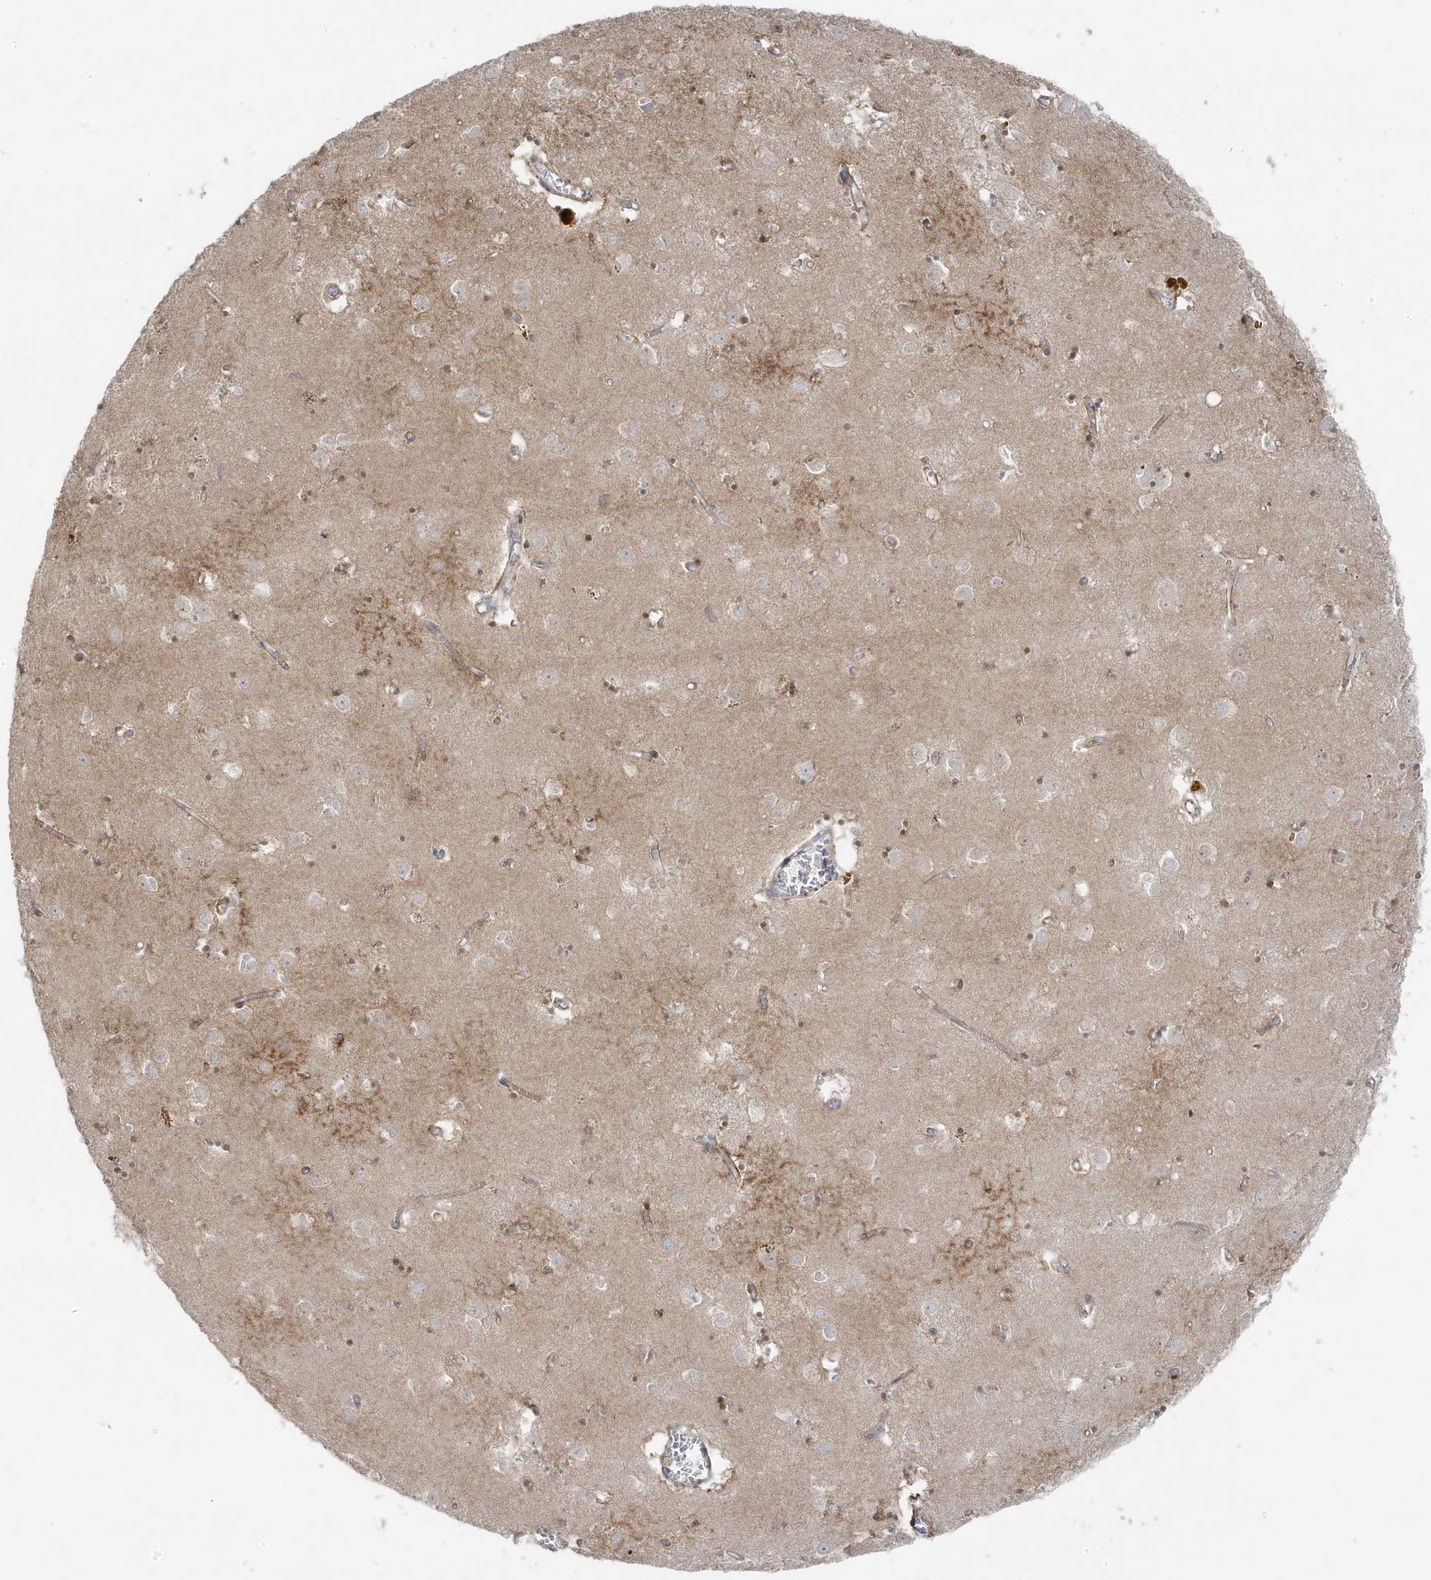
{"staining": {"intensity": "moderate", "quantity": "25%-75%", "location": "cytoplasmic/membranous"}, "tissue": "caudate", "cell_type": "Glial cells", "image_type": "normal", "snomed": [{"axis": "morphology", "description": "Normal tissue, NOS"}, {"axis": "topography", "description": "Lateral ventricle wall"}], "caption": "Immunohistochemical staining of benign human caudate exhibits medium levels of moderate cytoplasmic/membranous staining in about 25%-75% of glial cells. Nuclei are stained in blue.", "gene": "ZNF654", "patient": {"sex": "male", "age": 70}}